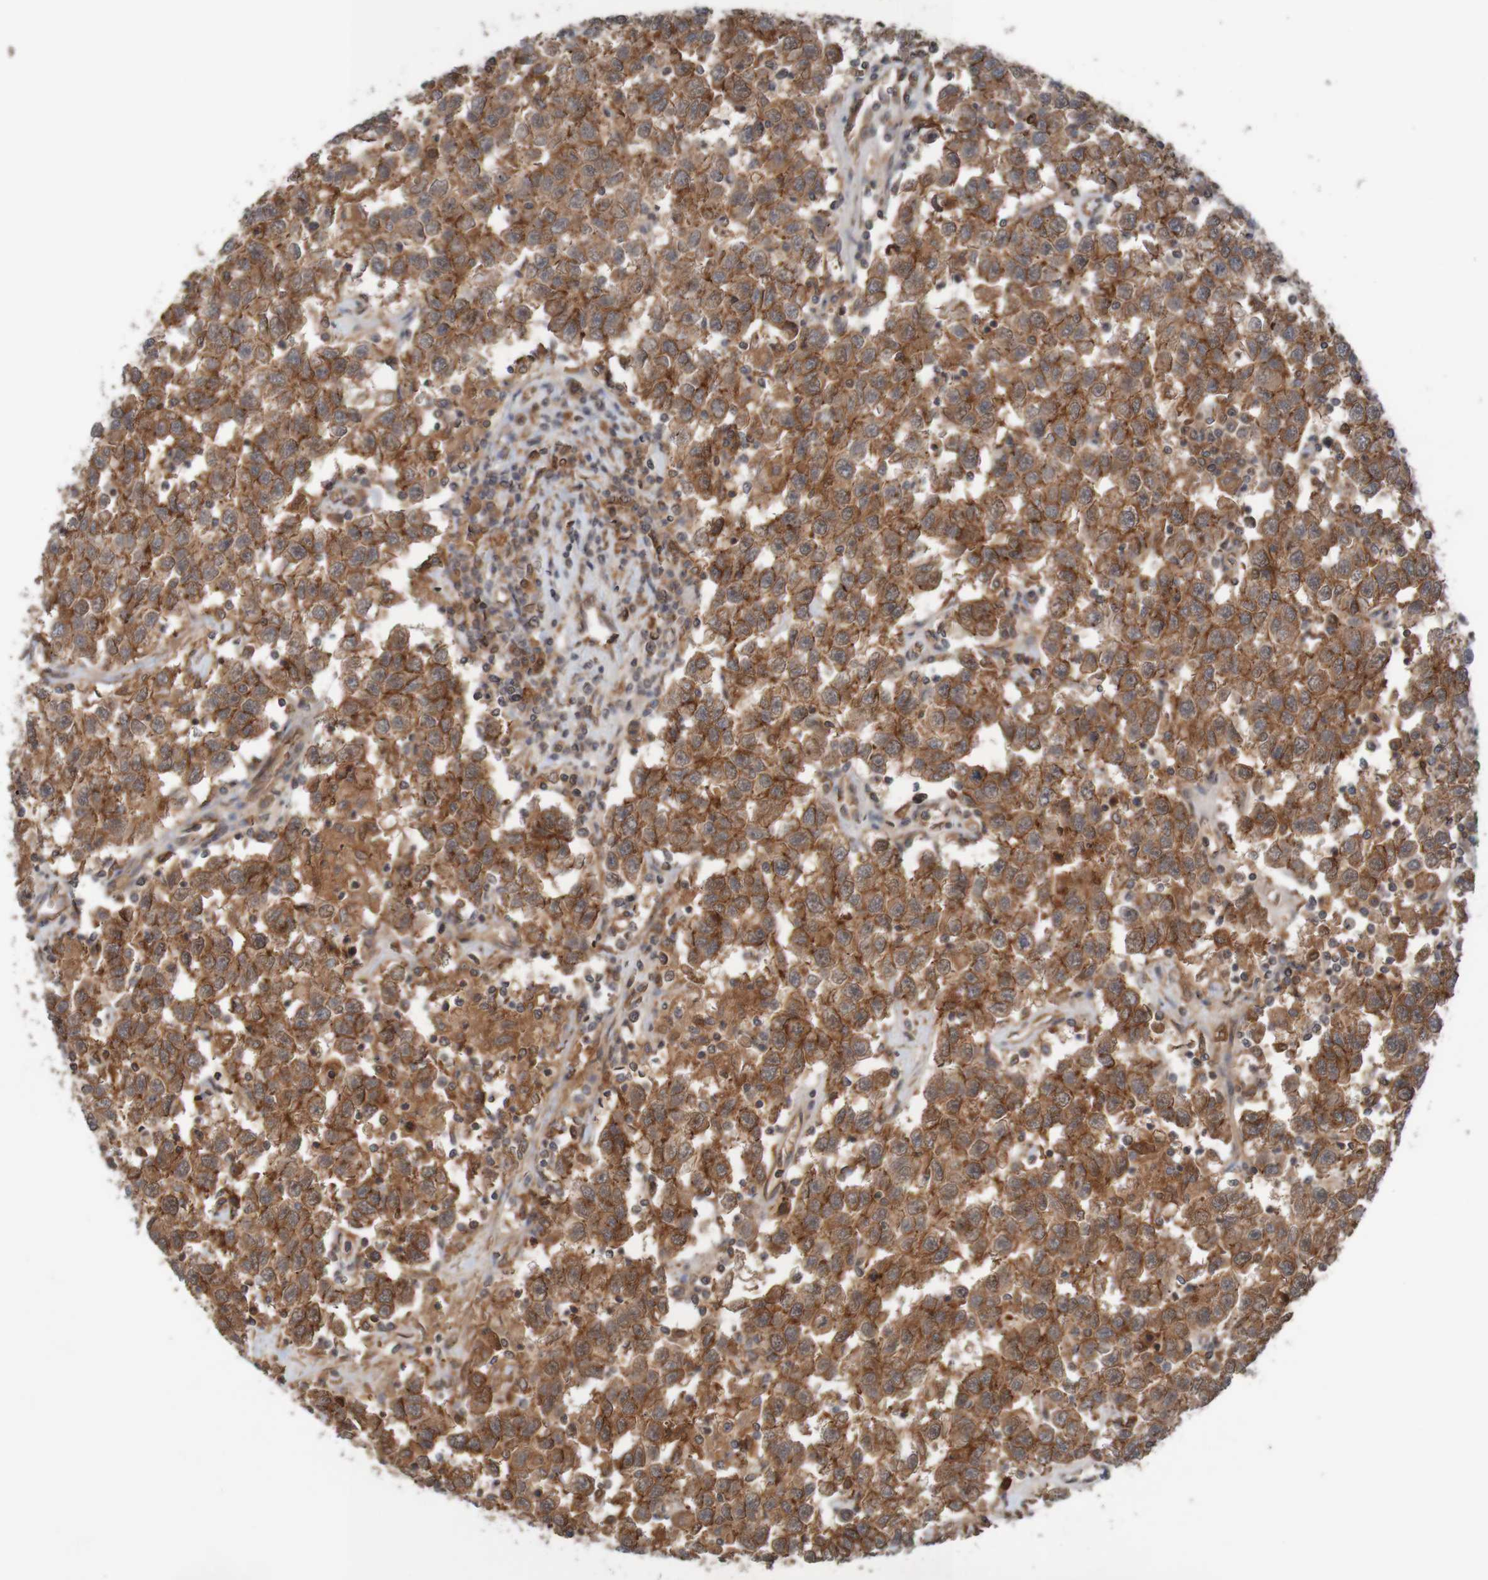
{"staining": {"intensity": "moderate", "quantity": ">75%", "location": "cytoplasmic/membranous"}, "tissue": "testis cancer", "cell_type": "Tumor cells", "image_type": "cancer", "snomed": [{"axis": "morphology", "description": "Seminoma, NOS"}, {"axis": "topography", "description": "Testis"}], "caption": "Immunohistochemistry photomicrograph of neoplastic tissue: human testis cancer (seminoma) stained using IHC displays medium levels of moderate protein expression localized specifically in the cytoplasmic/membranous of tumor cells, appearing as a cytoplasmic/membranous brown color.", "gene": "ARHGEF11", "patient": {"sex": "male", "age": 41}}